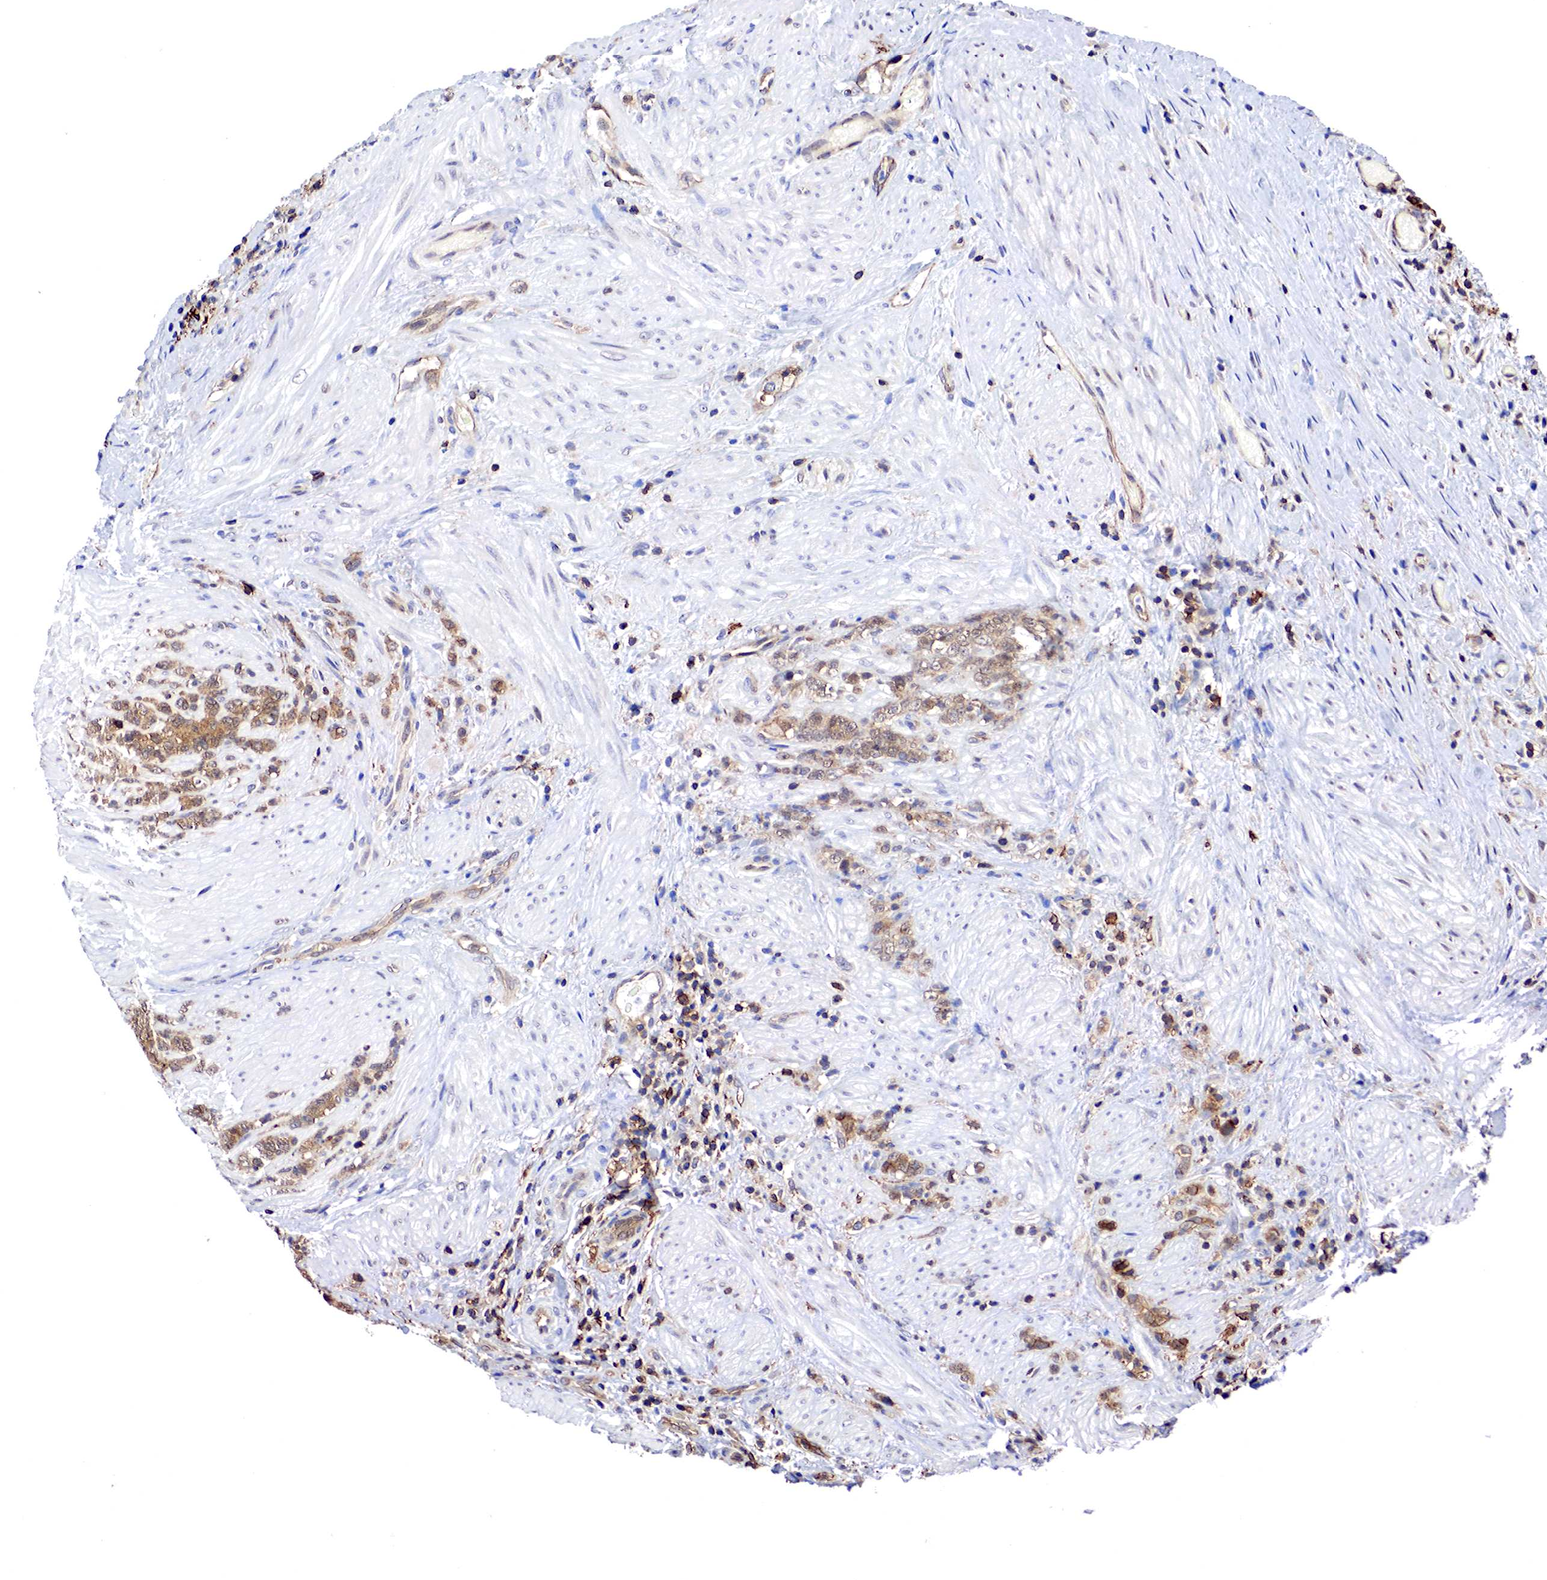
{"staining": {"intensity": "moderate", "quantity": ">75%", "location": "cytoplasmic/membranous,nuclear"}, "tissue": "stomach cancer", "cell_type": "Tumor cells", "image_type": "cancer", "snomed": [{"axis": "morphology", "description": "Adenocarcinoma, NOS"}, {"axis": "topography", "description": "Stomach, lower"}], "caption": "Brown immunohistochemical staining in stomach cancer (adenocarcinoma) shows moderate cytoplasmic/membranous and nuclear positivity in approximately >75% of tumor cells.", "gene": "PABIR2", "patient": {"sex": "male", "age": 88}}